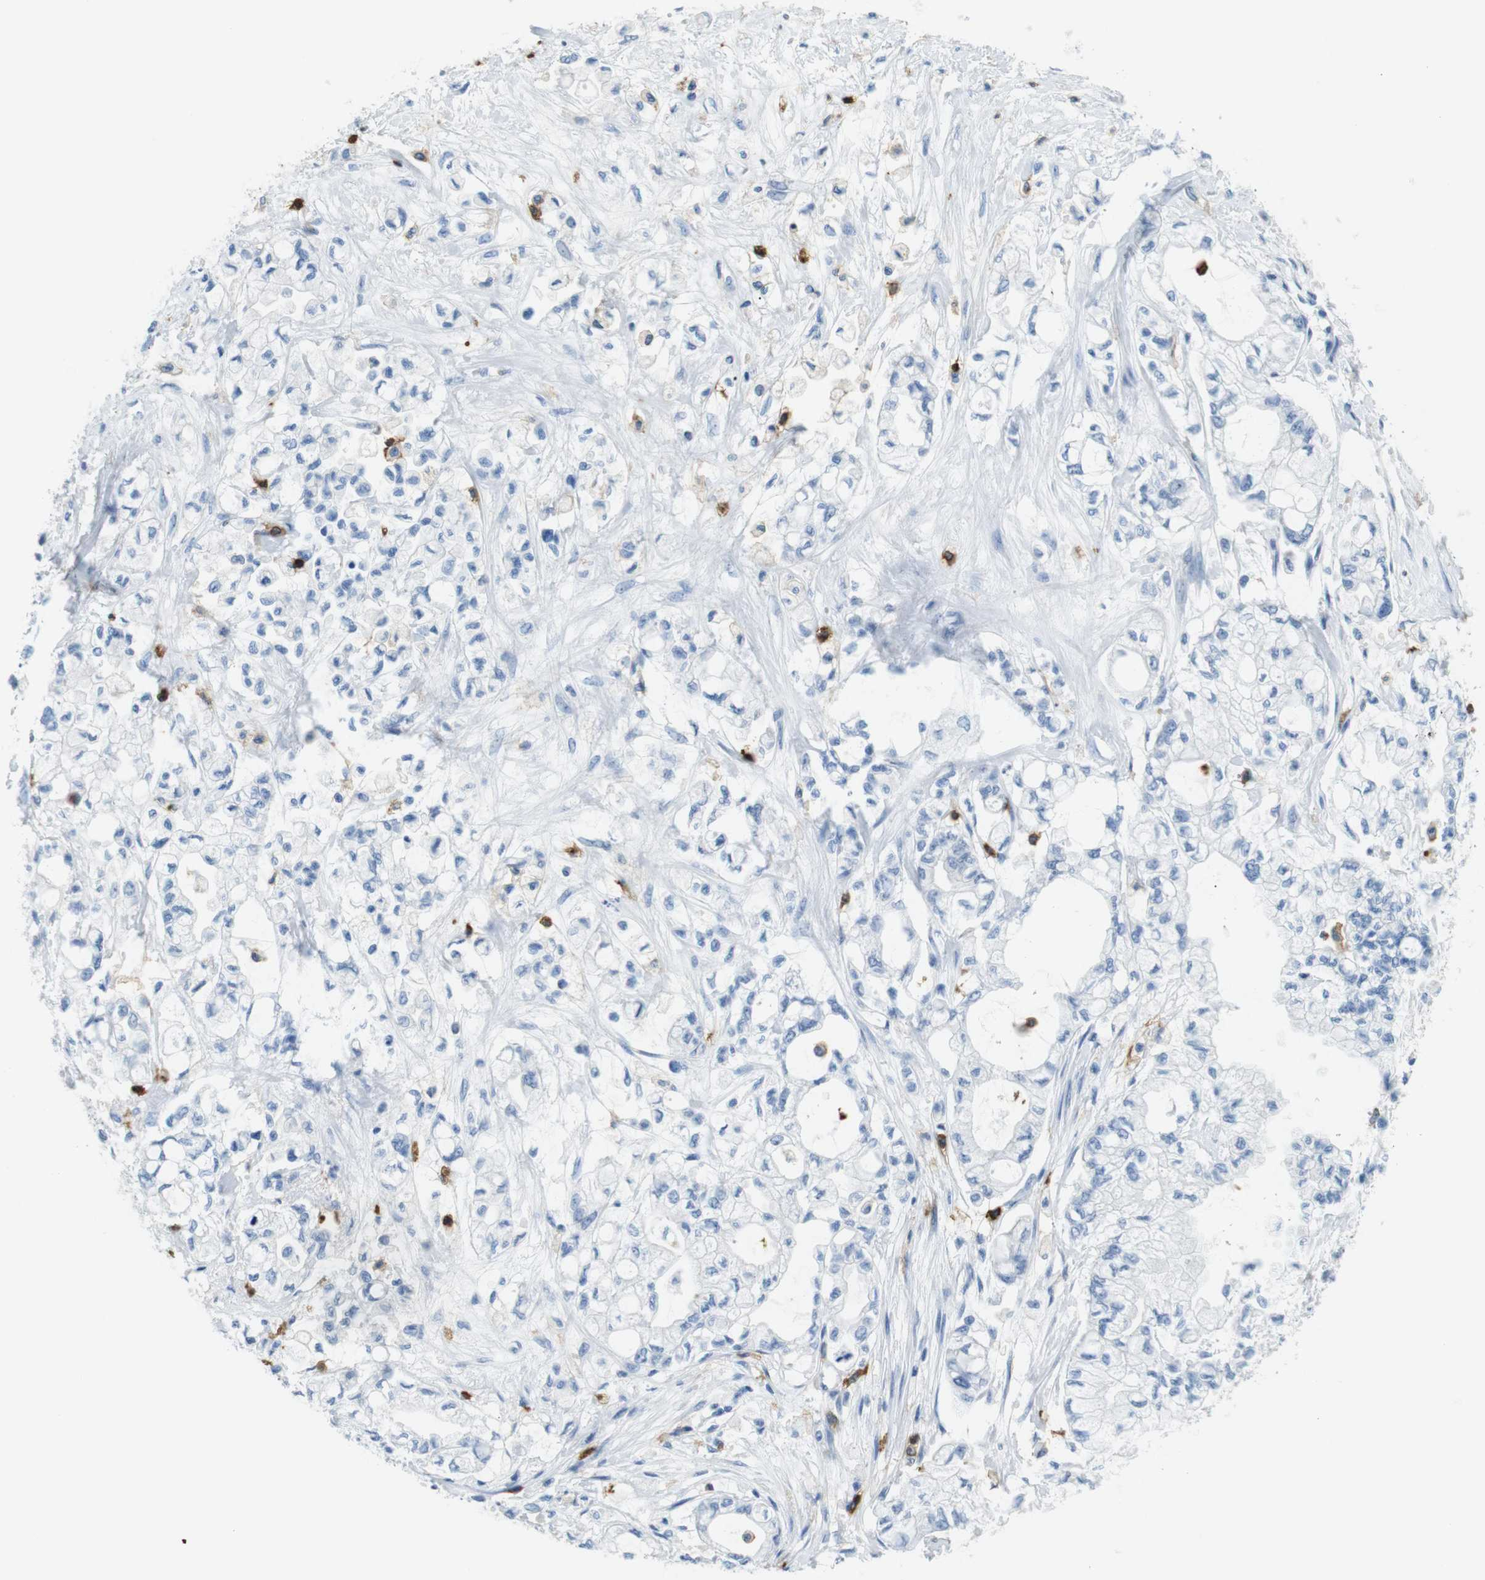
{"staining": {"intensity": "negative", "quantity": "none", "location": "none"}, "tissue": "pancreatic cancer", "cell_type": "Tumor cells", "image_type": "cancer", "snomed": [{"axis": "morphology", "description": "Adenocarcinoma, NOS"}, {"axis": "topography", "description": "Pancreas"}], "caption": "Tumor cells are negative for protein expression in human adenocarcinoma (pancreatic).", "gene": "MCEMP1", "patient": {"sex": "male", "age": 79}}